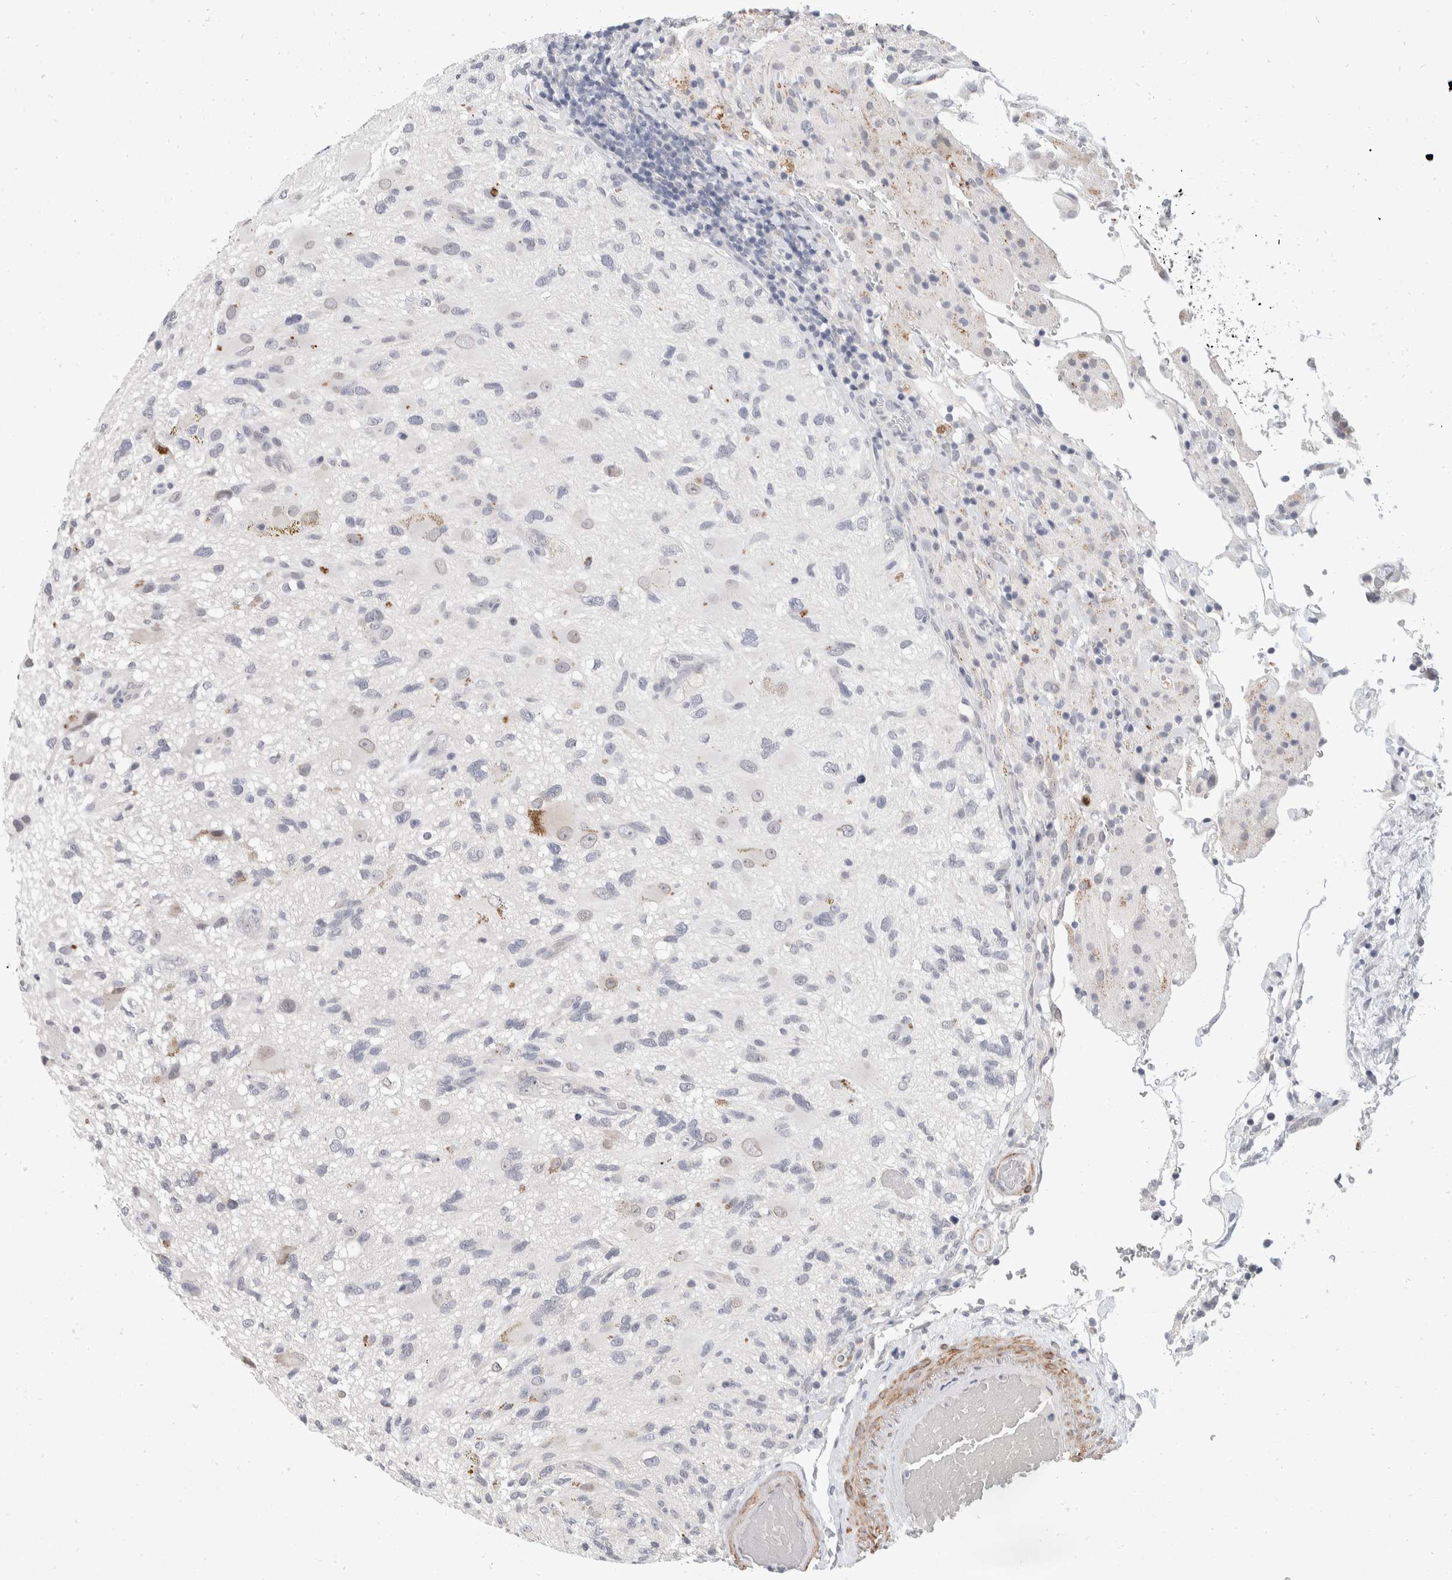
{"staining": {"intensity": "negative", "quantity": "none", "location": "none"}, "tissue": "glioma", "cell_type": "Tumor cells", "image_type": "cancer", "snomed": [{"axis": "morphology", "description": "Glioma, malignant, High grade"}, {"axis": "topography", "description": "Brain"}], "caption": "High power microscopy image of an immunohistochemistry (IHC) histopathology image of malignant glioma (high-grade), revealing no significant staining in tumor cells.", "gene": "CATSPERD", "patient": {"sex": "male", "age": 33}}